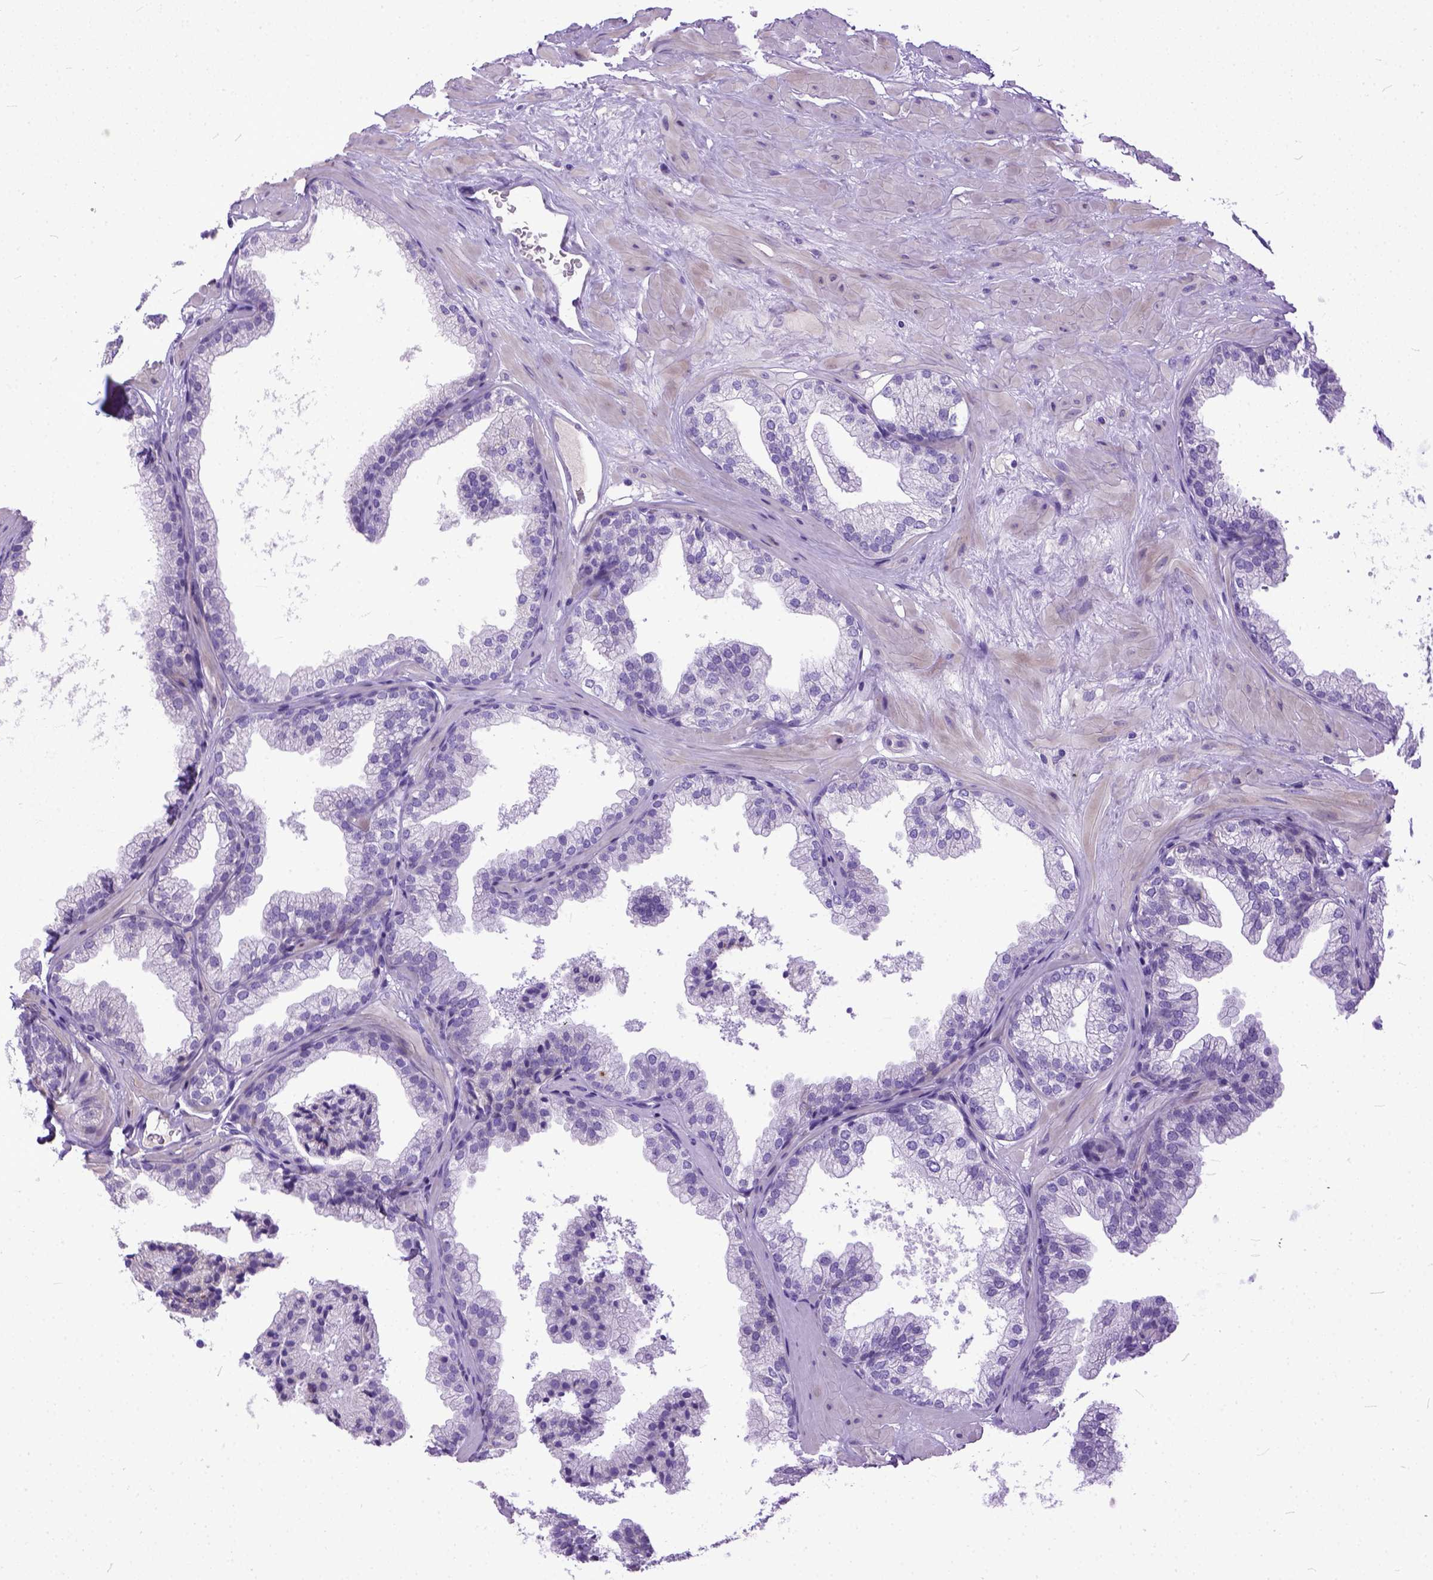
{"staining": {"intensity": "negative", "quantity": "none", "location": "none"}, "tissue": "prostate", "cell_type": "Glandular cells", "image_type": "normal", "snomed": [{"axis": "morphology", "description": "Normal tissue, NOS"}, {"axis": "topography", "description": "Prostate"}], "caption": "Immunohistochemistry photomicrograph of normal human prostate stained for a protein (brown), which demonstrates no positivity in glandular cells. (DAB (3,3'-diaminobenzidine) immunohistochemistry with hematoxylin counter stain).", "gene": "PLK5", "patient": {"sex": "male", "age": 37}}